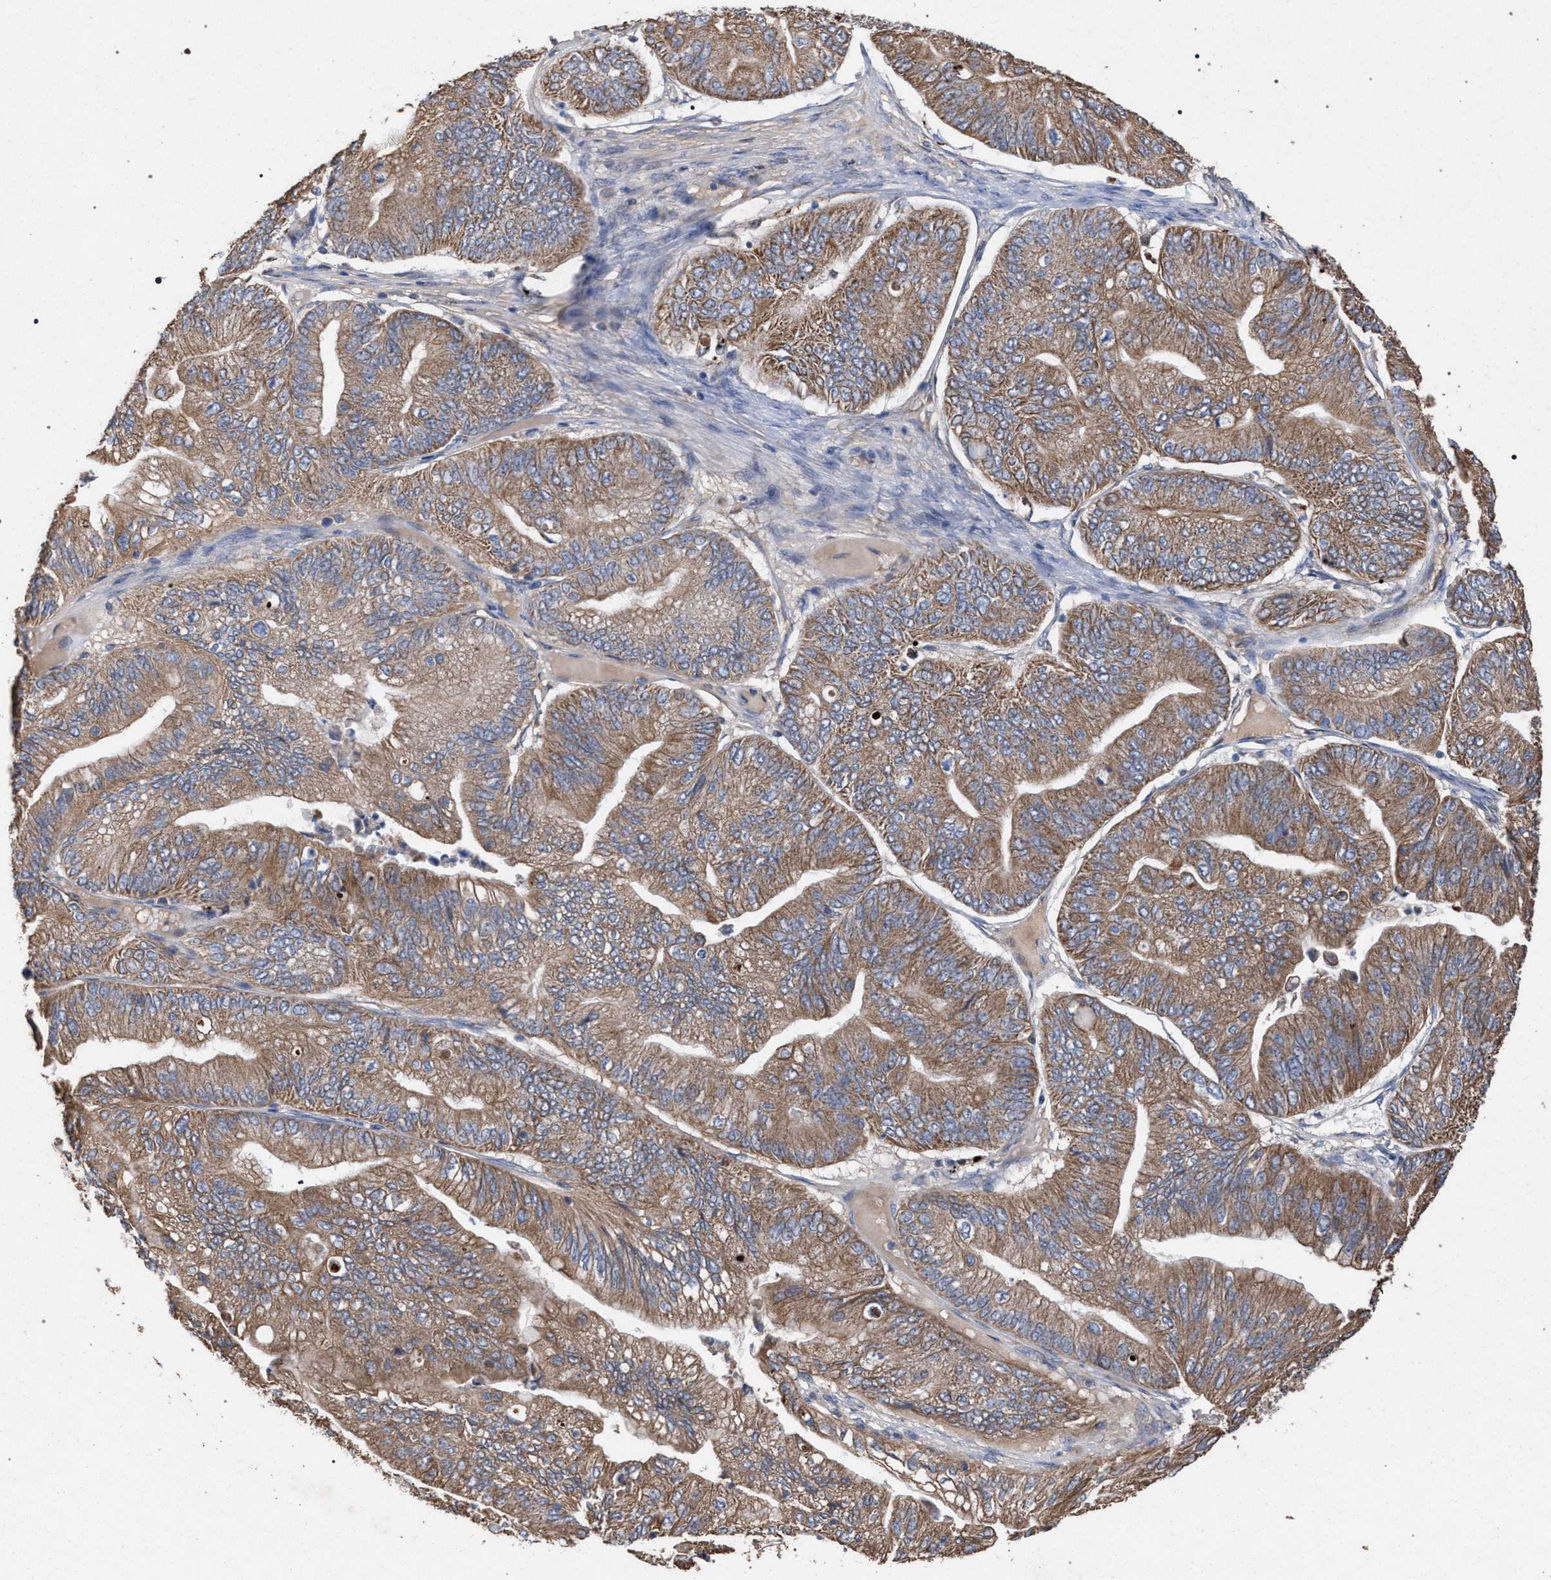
{"staining": {"intensity": "moderate", "quantity": ">75%", "location": "cytoplasmic/membranous"}, "tissue": "ovarian cancer", "cell_type": "Tumor cells", "image_type": "cancer", "snomed": [{"axis": "morphology", "description": "Cystadenocarcinoma, mucinous, NOS"}, {"axis": "topography", "description": "Ovary"}], "caption": "Immunohistochemistry of ovarian mucinous cystadenocarcinoma exhibits medium levels of moderate cytoplasmic/membranous expression in about >75% of tumor cells.", "gene": "BCL2L12", "patient": {"sex": "female", "age": 61}}